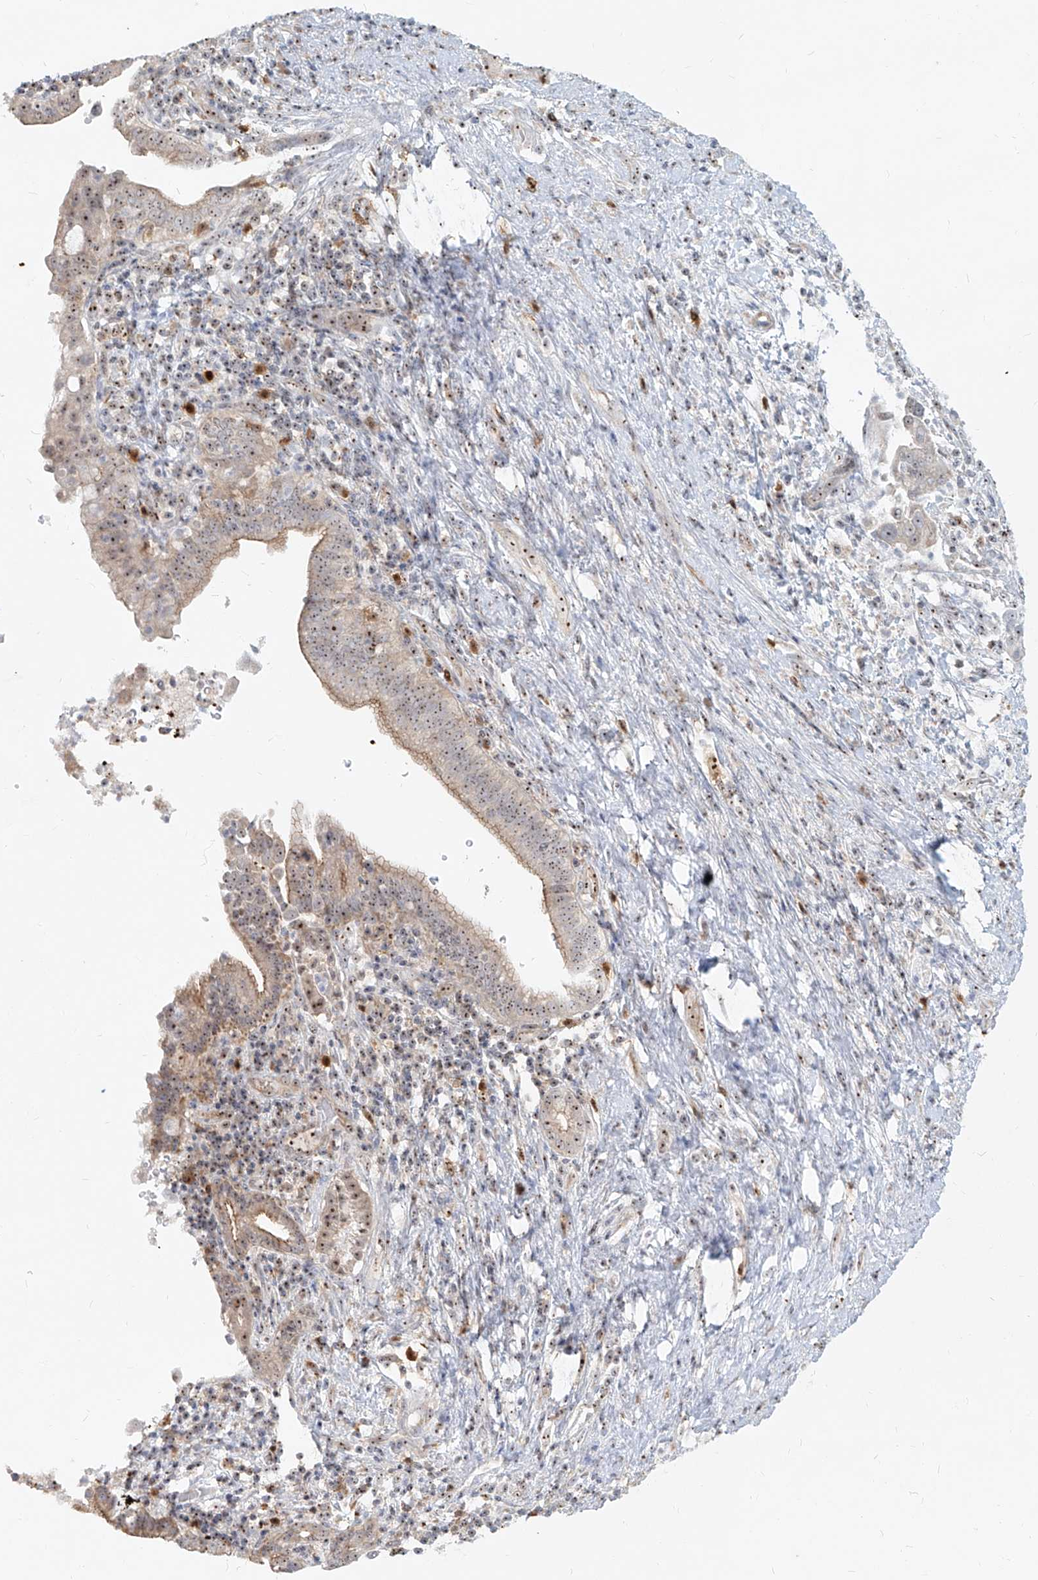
{"staining": {"intensity": "weak", "quantity": ">75%", "location": "cytoplasmic/membranous,nuclear"}, "tissue": "liver cancer", "cell_type": "Tumor cells", "image_type": "cancer", "snomed": [{"axis": "morphology", "description": "Cholangiocarcinoma"}, {"axis": "topography", "description": "Liver"}], "caption": "High-magnification brightfield microscopy of liver cholangiocarcinoma stained with DAB (brown) and counterstained with hematoxylin (blue). tumor cells exhibit weak cytoplasmic/membranous and nuclear expression is present in about>75% of cells.", "gene": "BYSL", "patient": {"sex": "female", "age": 54}}